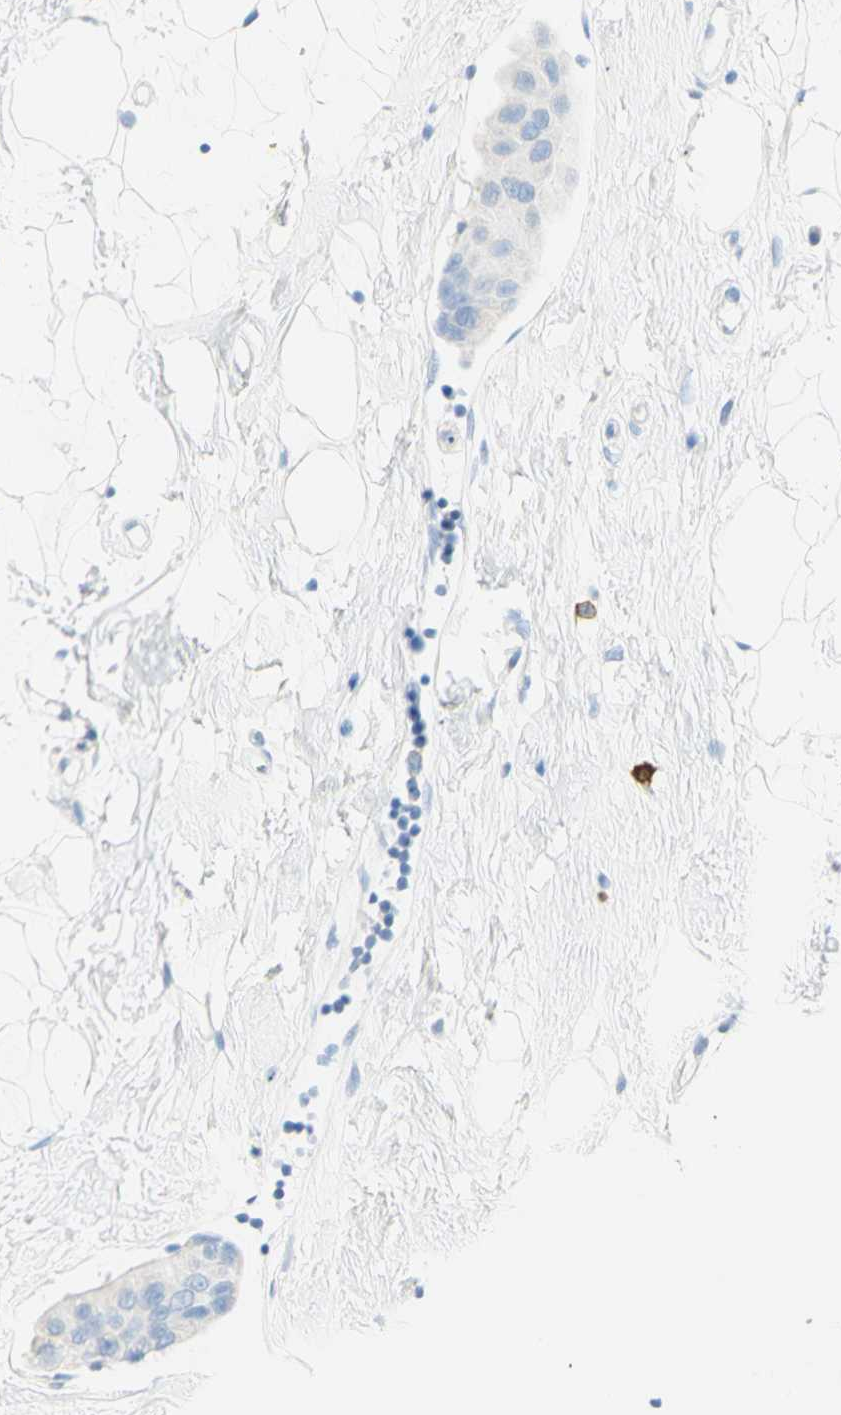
{"staining": {"intensity": "negative", "quantity": "none", "location": "none"}, "tissue": "breast cancer", "cell_type": "Tumor cells", "image_type": "cancer", "snomed": [{"axis": "morphology", "description": "Normal tissue, NOS"}, {"axis": "morphology", "description": "Duct carcinoma"}, {"axis": "topography", "description": "Breast"}], "caption": "This is an immunohistochemistry micrograph of human breast cancer. There is no positivity in tumor cells.", "gene": "LETM1", "patient": {"sex": "female", "age": 39}}